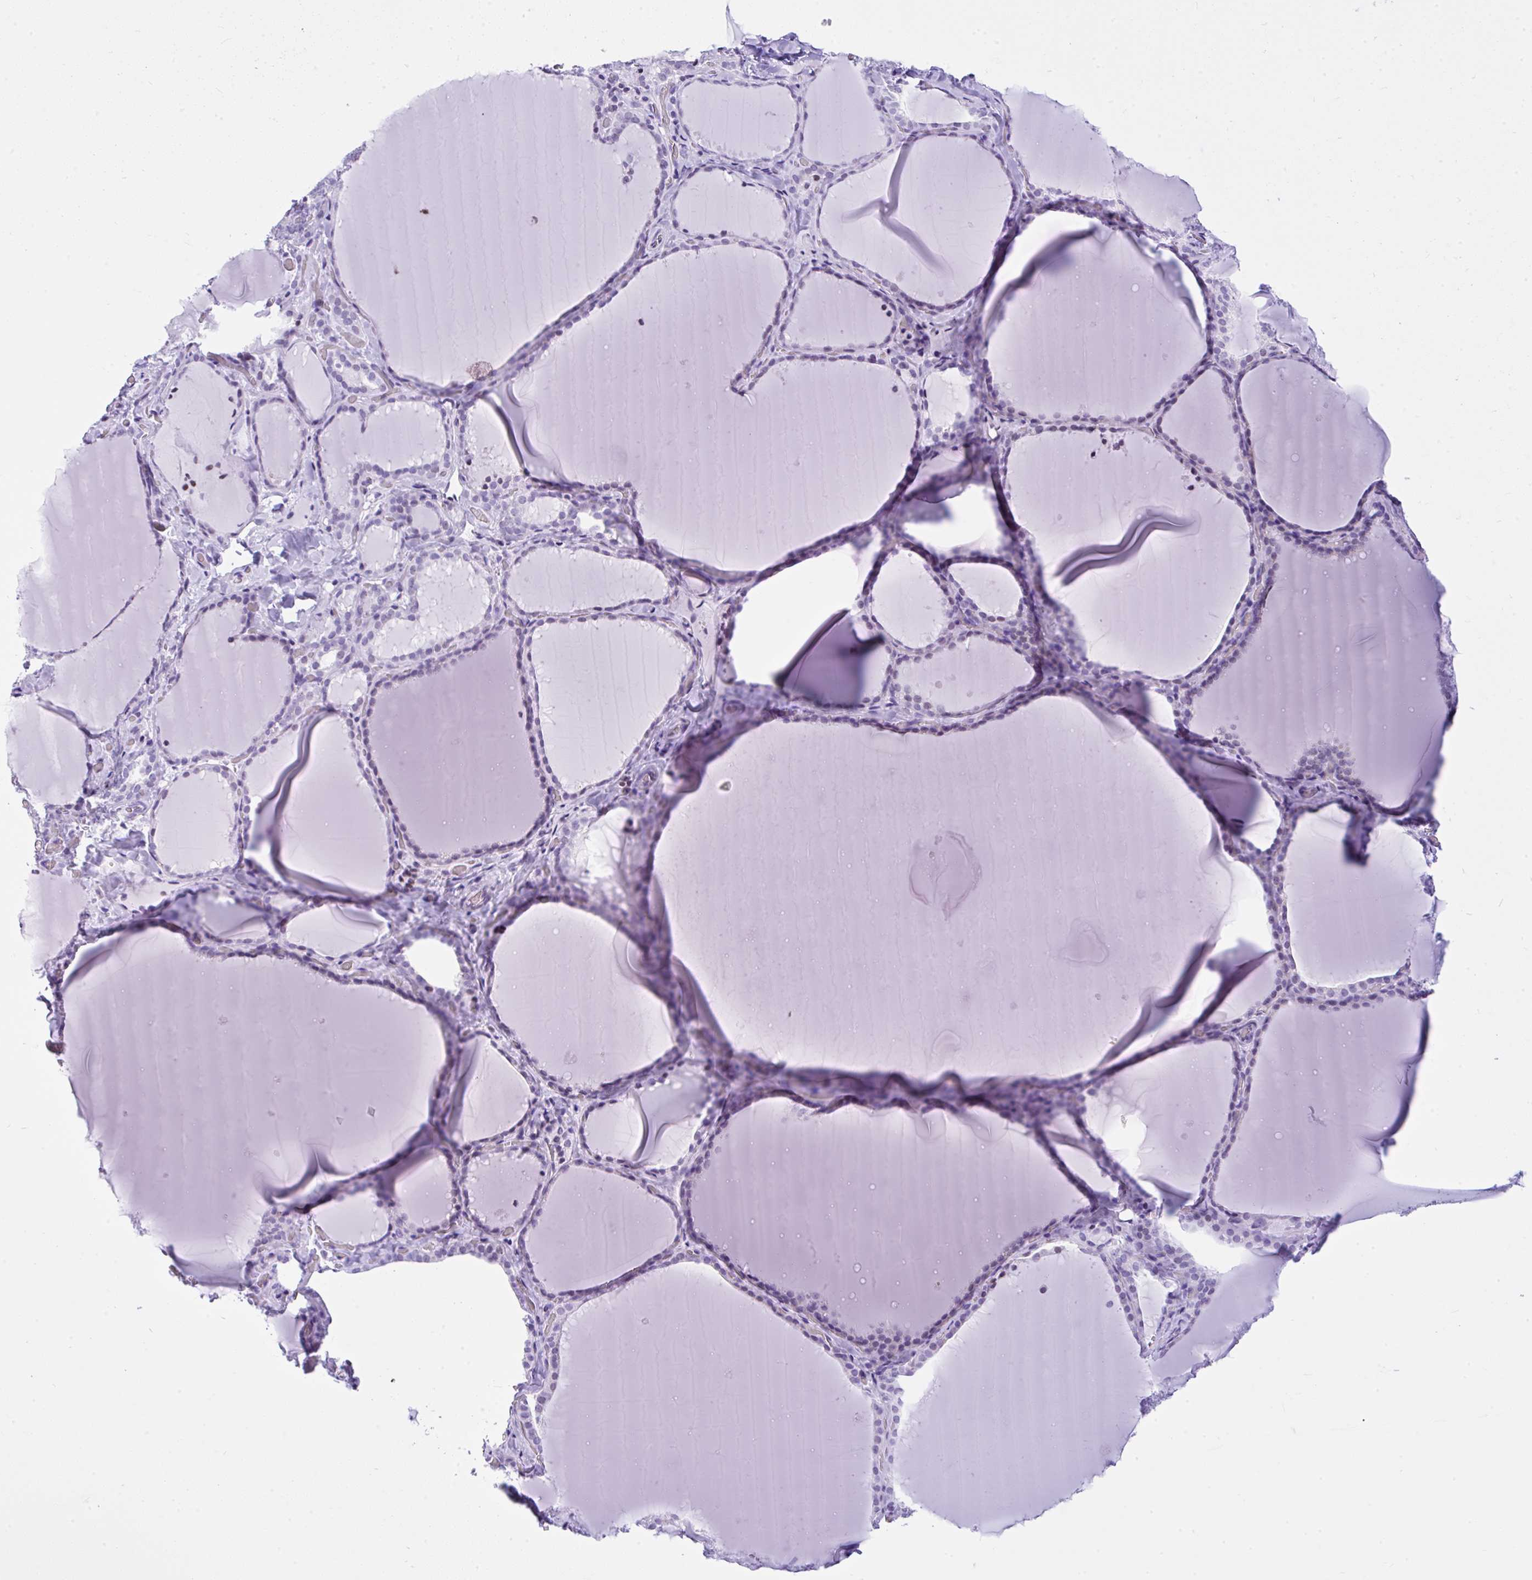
{"staining": {"intensity": "negative", "quantity": "none", "location": "none"}, "tissue": "thyroid gland", "cell_type": "Glandular cells", "image_type": "normal", "snomed": [{"axis": "morphology", "description": "Normal tissue, NOS"}, {"axis": "topography", "description": "Thyroid gland"}], "caption": "DAB (3,3'-diaminobenzidine) immunohistochemical staining of unremarkable human thyroid gland displays no significant positivity in glandular cells.", "gene": "KRT27", "patient": {"sex": "female", "age": 22}}